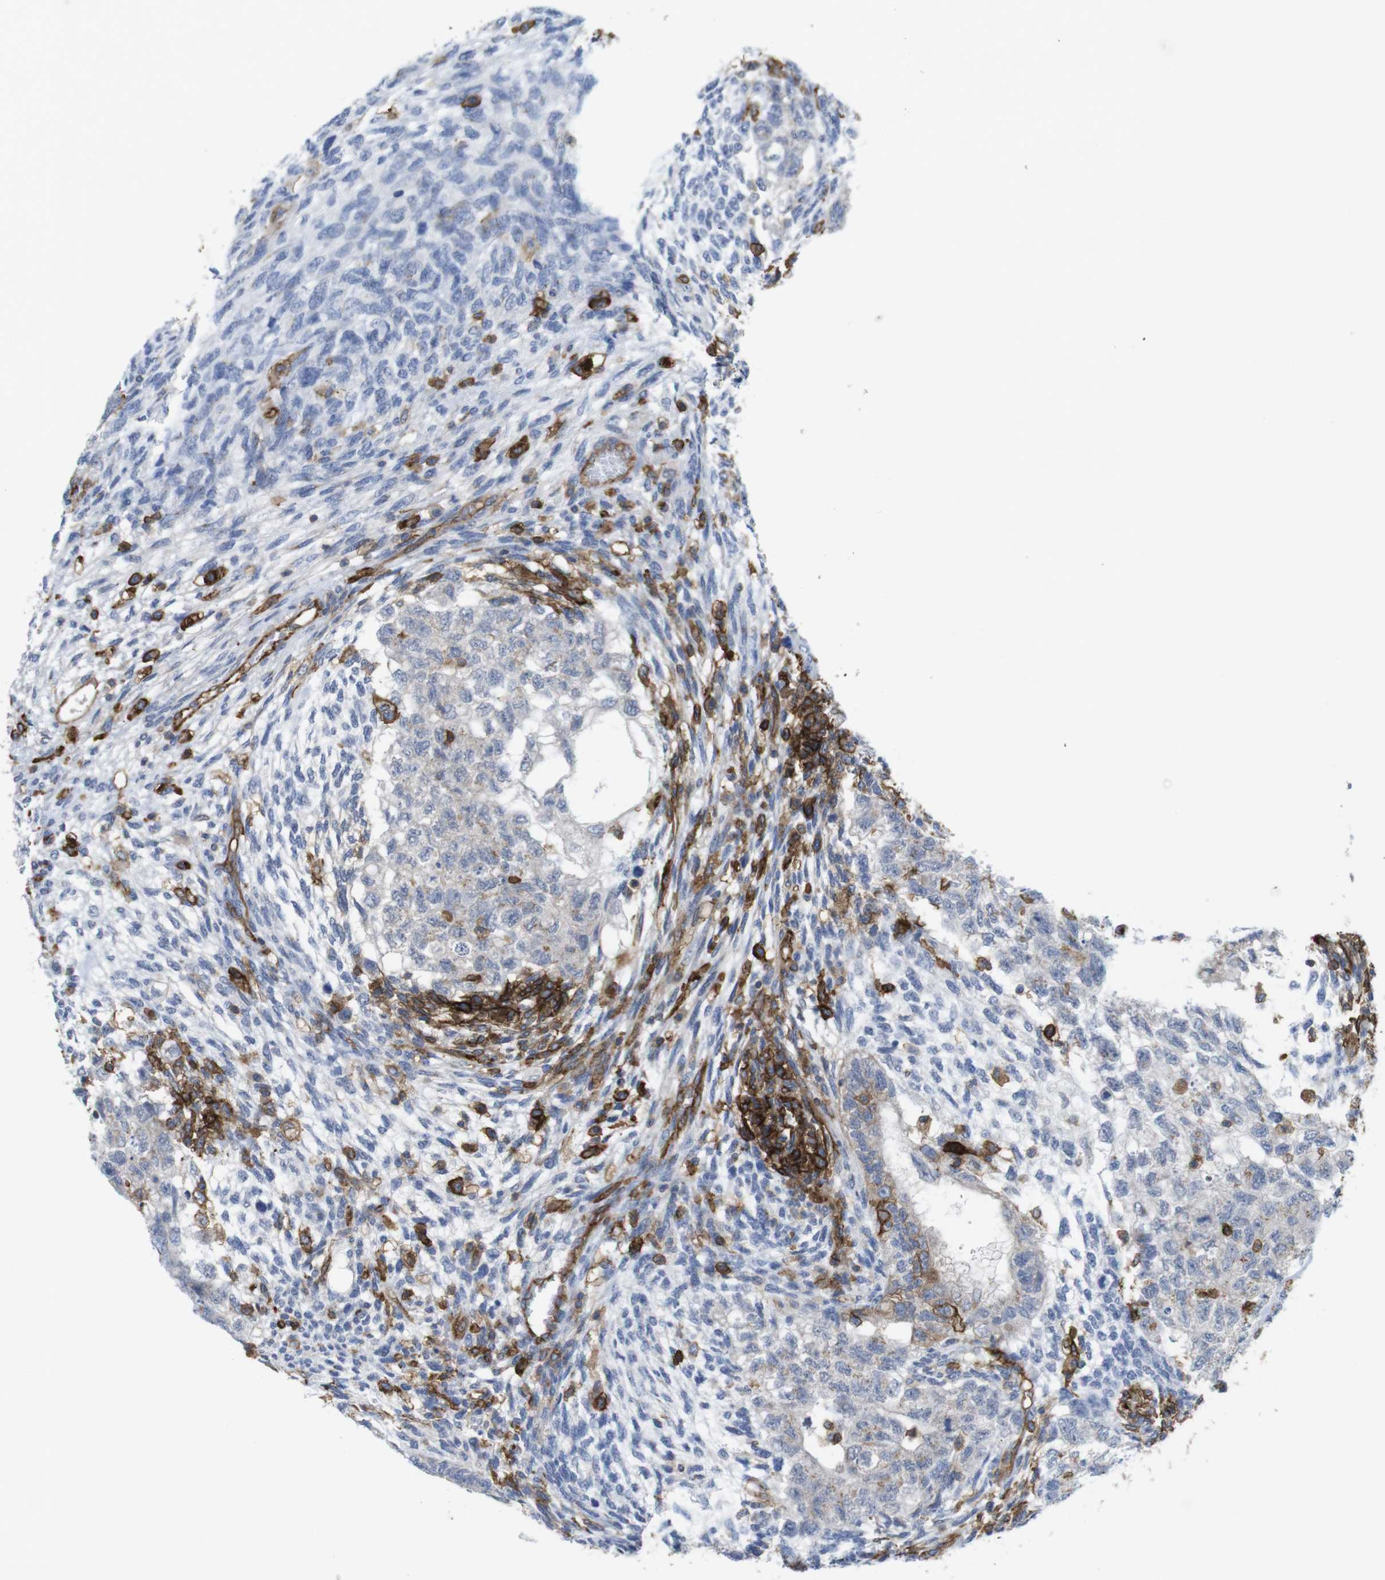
{"staining": {"intensity": "weak", "quantity": "<25%", "location": "cytoplasmic/membranous"}, "tissue": "testis cancer", "cell_type": "Tumor cells", "image_type": "cancer", "snomed": [{"axis": "morphology", "description": "Normal tissue, NOS"}, {"axis": "morphology", "description": "Carcinoma, Embryonal, NOS"}, {"axis": "topography", "description": "Testis"}], "caption": "Testis embryonal carcinoma was stained to show a protein in brown. There is no significant expression in tumor cells. Brightfield microscopy of IHC stained with DAB (brown) and hematoxylin (blue), captured at high magnification.", "gene": "CCR6", "patient": {"sex": "male", "age": 36}}